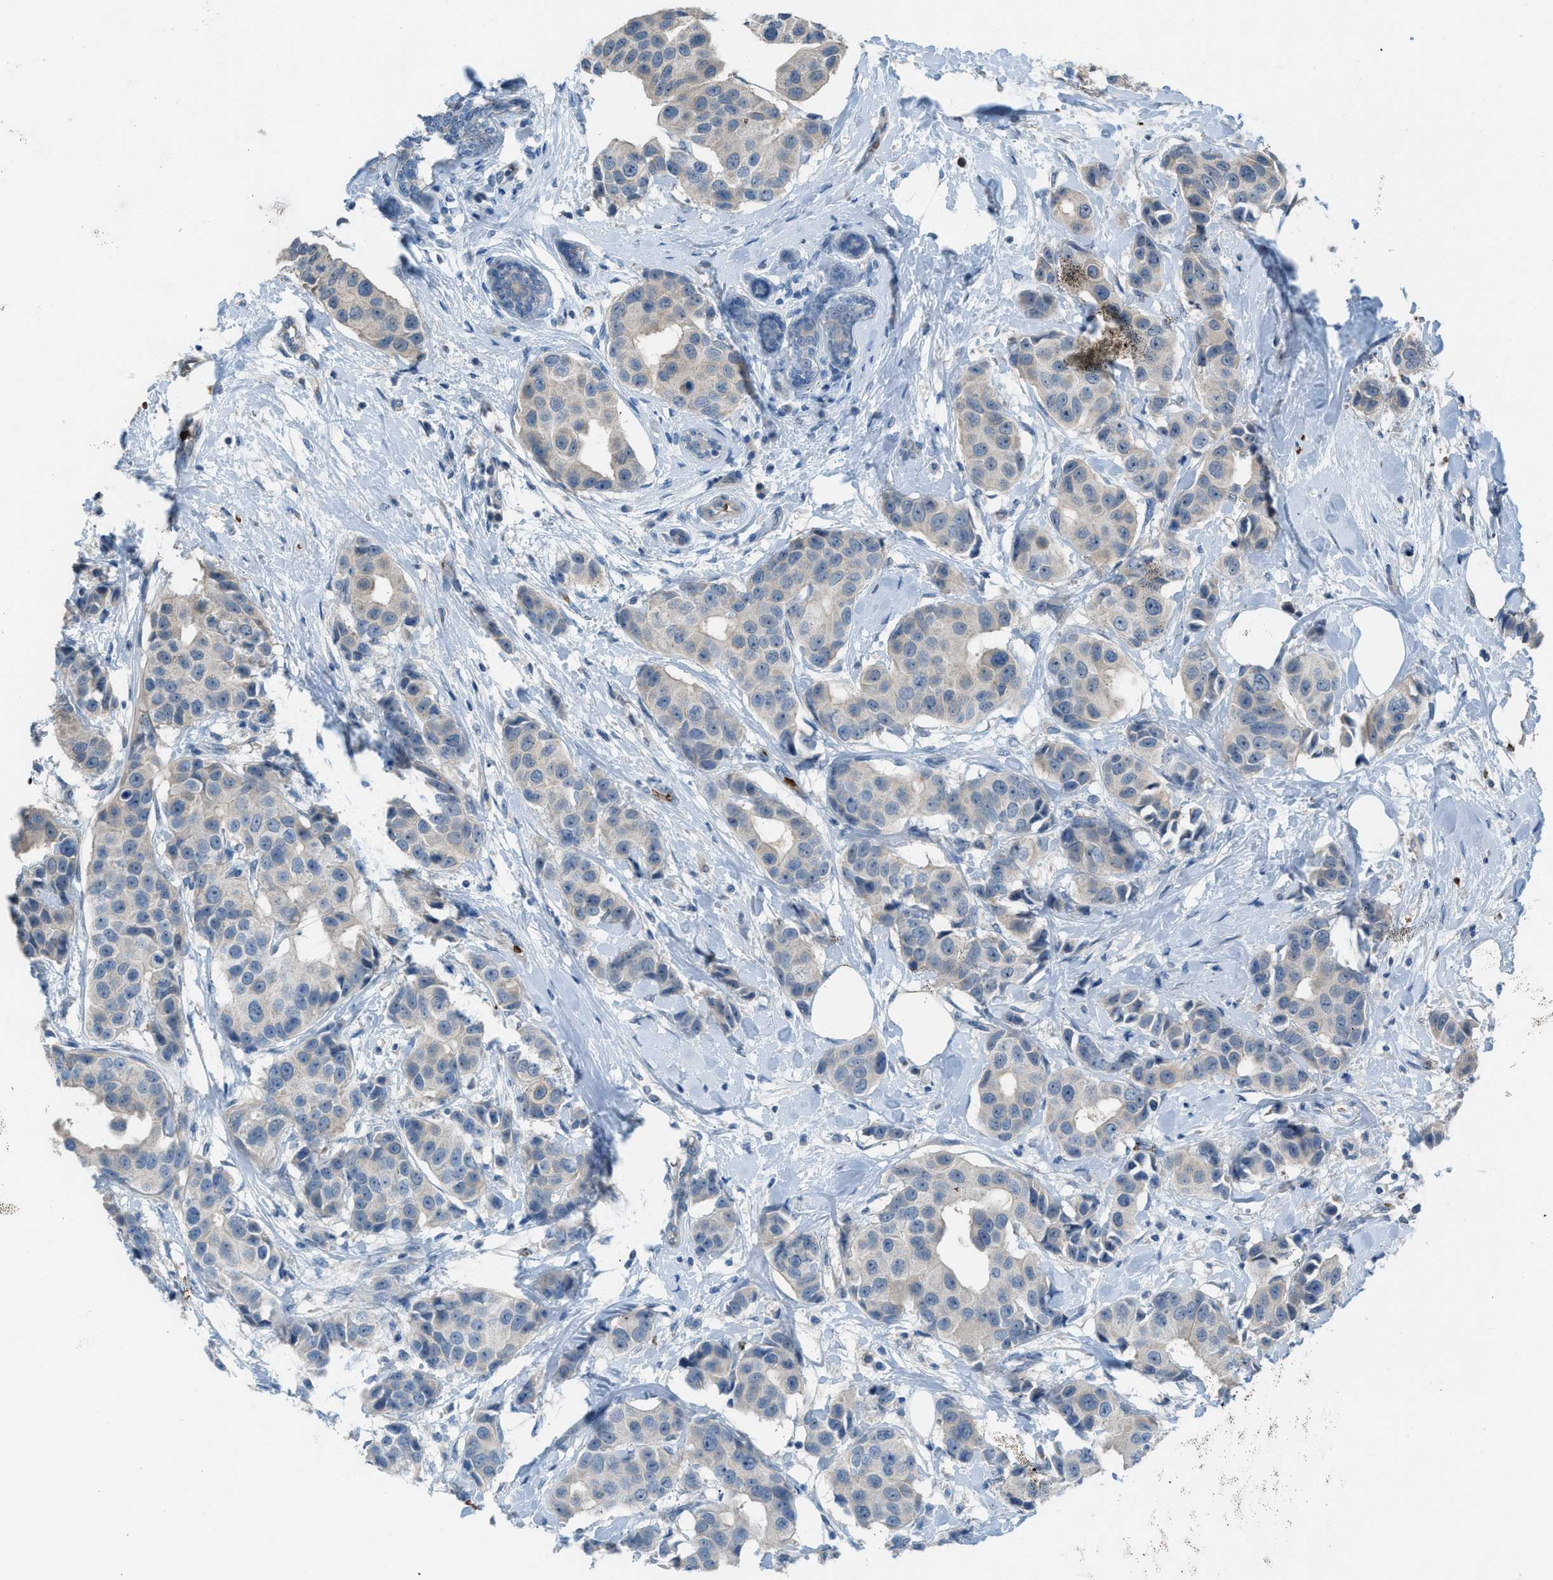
{"staining": {"intensity": "negative", "quantity": "none", "location": "none"}, "tissue": "breast cancer", "cell_type": "Tumor cells", "image_type": "cancer", "snomed": [{"axis": "morphology", "description": "Normal tissue, NOS"}, {"axis": "morphology", "description": "Duct carcinoma"}, {"axis": "topography", "description": "Breast"}], "caption": "Tumor cells are negative for brown protein staining in breast cancer (infiltrating ductal carcinoma).", "gene": "CFAP77", "patient": {"sex": "female", "age": 39}}